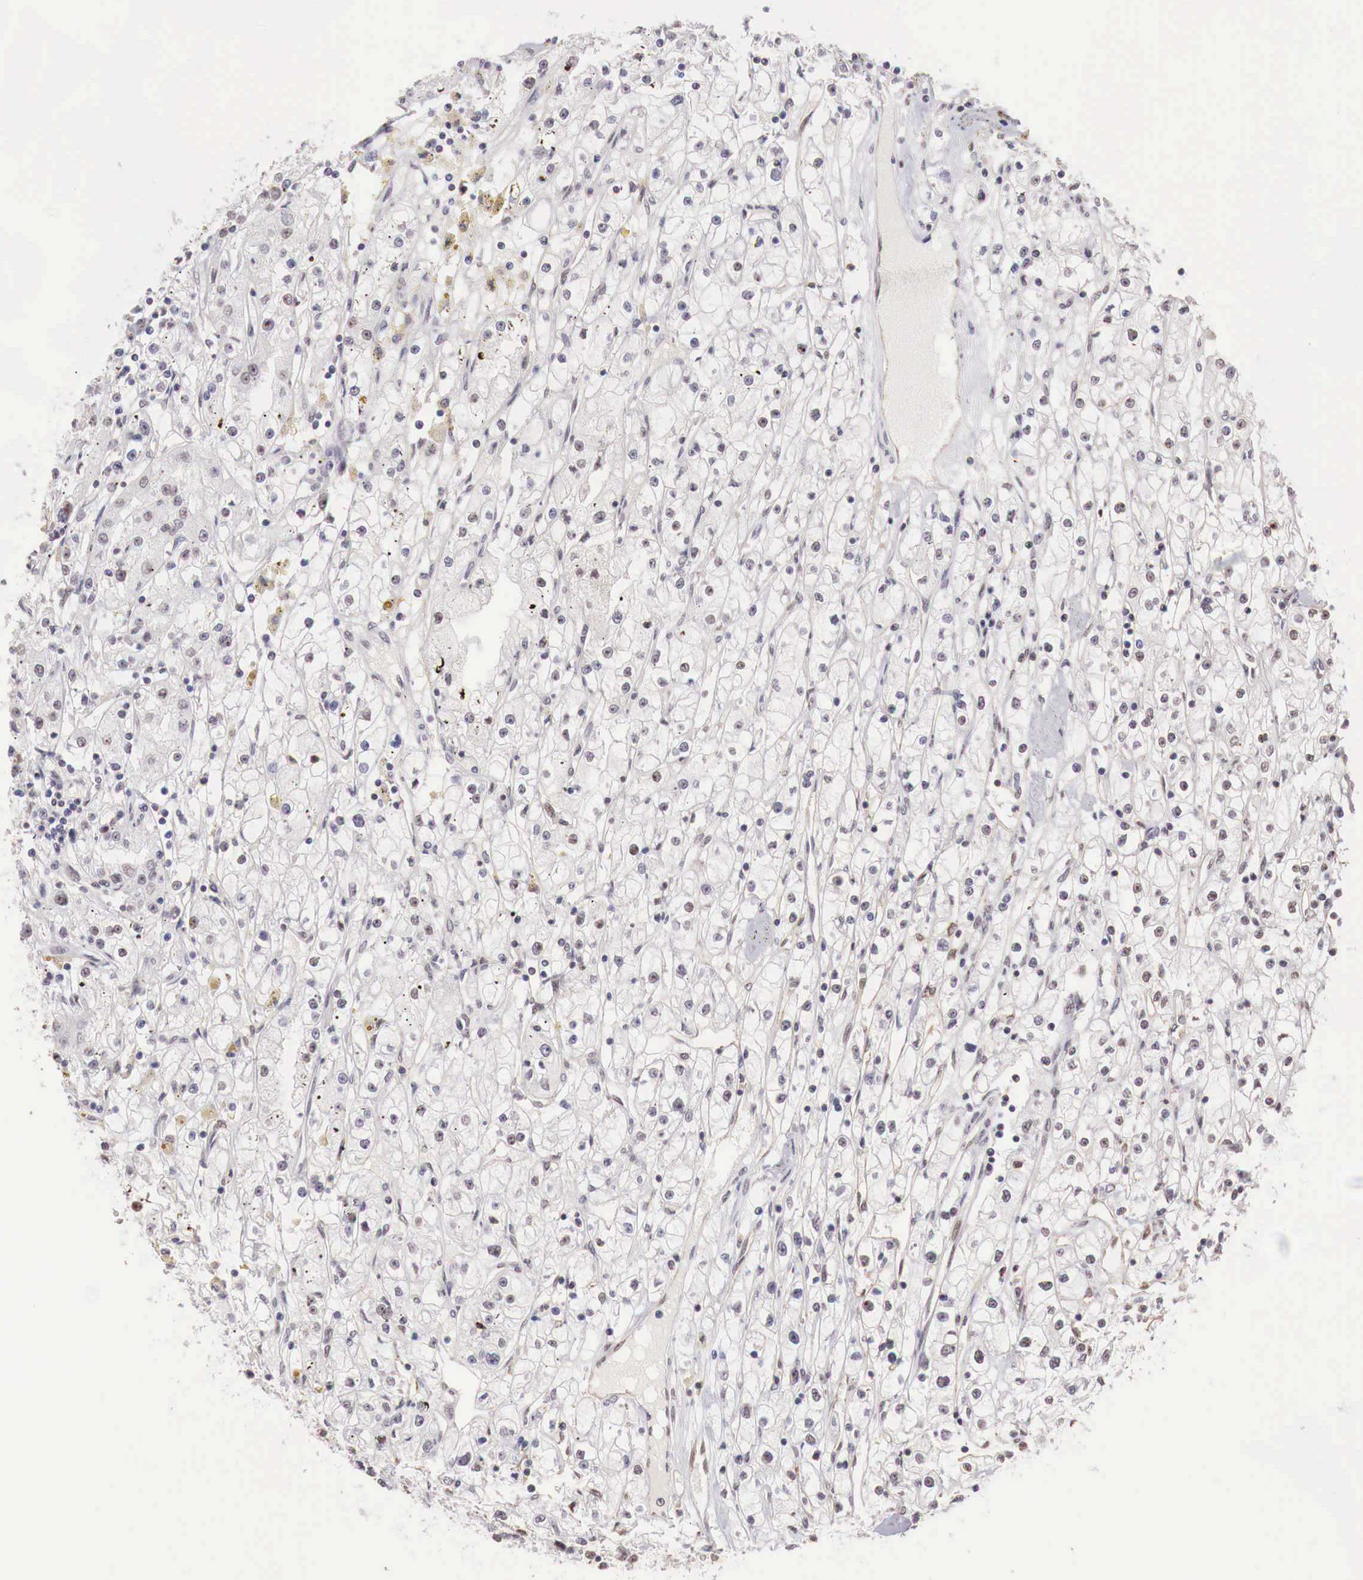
{"staining": {"intensity": "weak", "quantity": "<25%", "location": "nuclear"}, "tissue": "renal cancer", "cell_type": "Tumor cells", "image_type": "cancer", "snomed": [{"axis": "morphology", "description": "Adenocarcinoma, NOS"}, {"axis": "topography", "description": "Kidney"}], "caption": "Immunohistochemistry (IHC) micrograph of neoplastic tissue: renal cancer stained with DAB (3,3'-diaminobenzidine) displays no significant protein expression in tumor cells.", "gene": "FOXP2", "patient": {"sex": "male", "age": 56}}